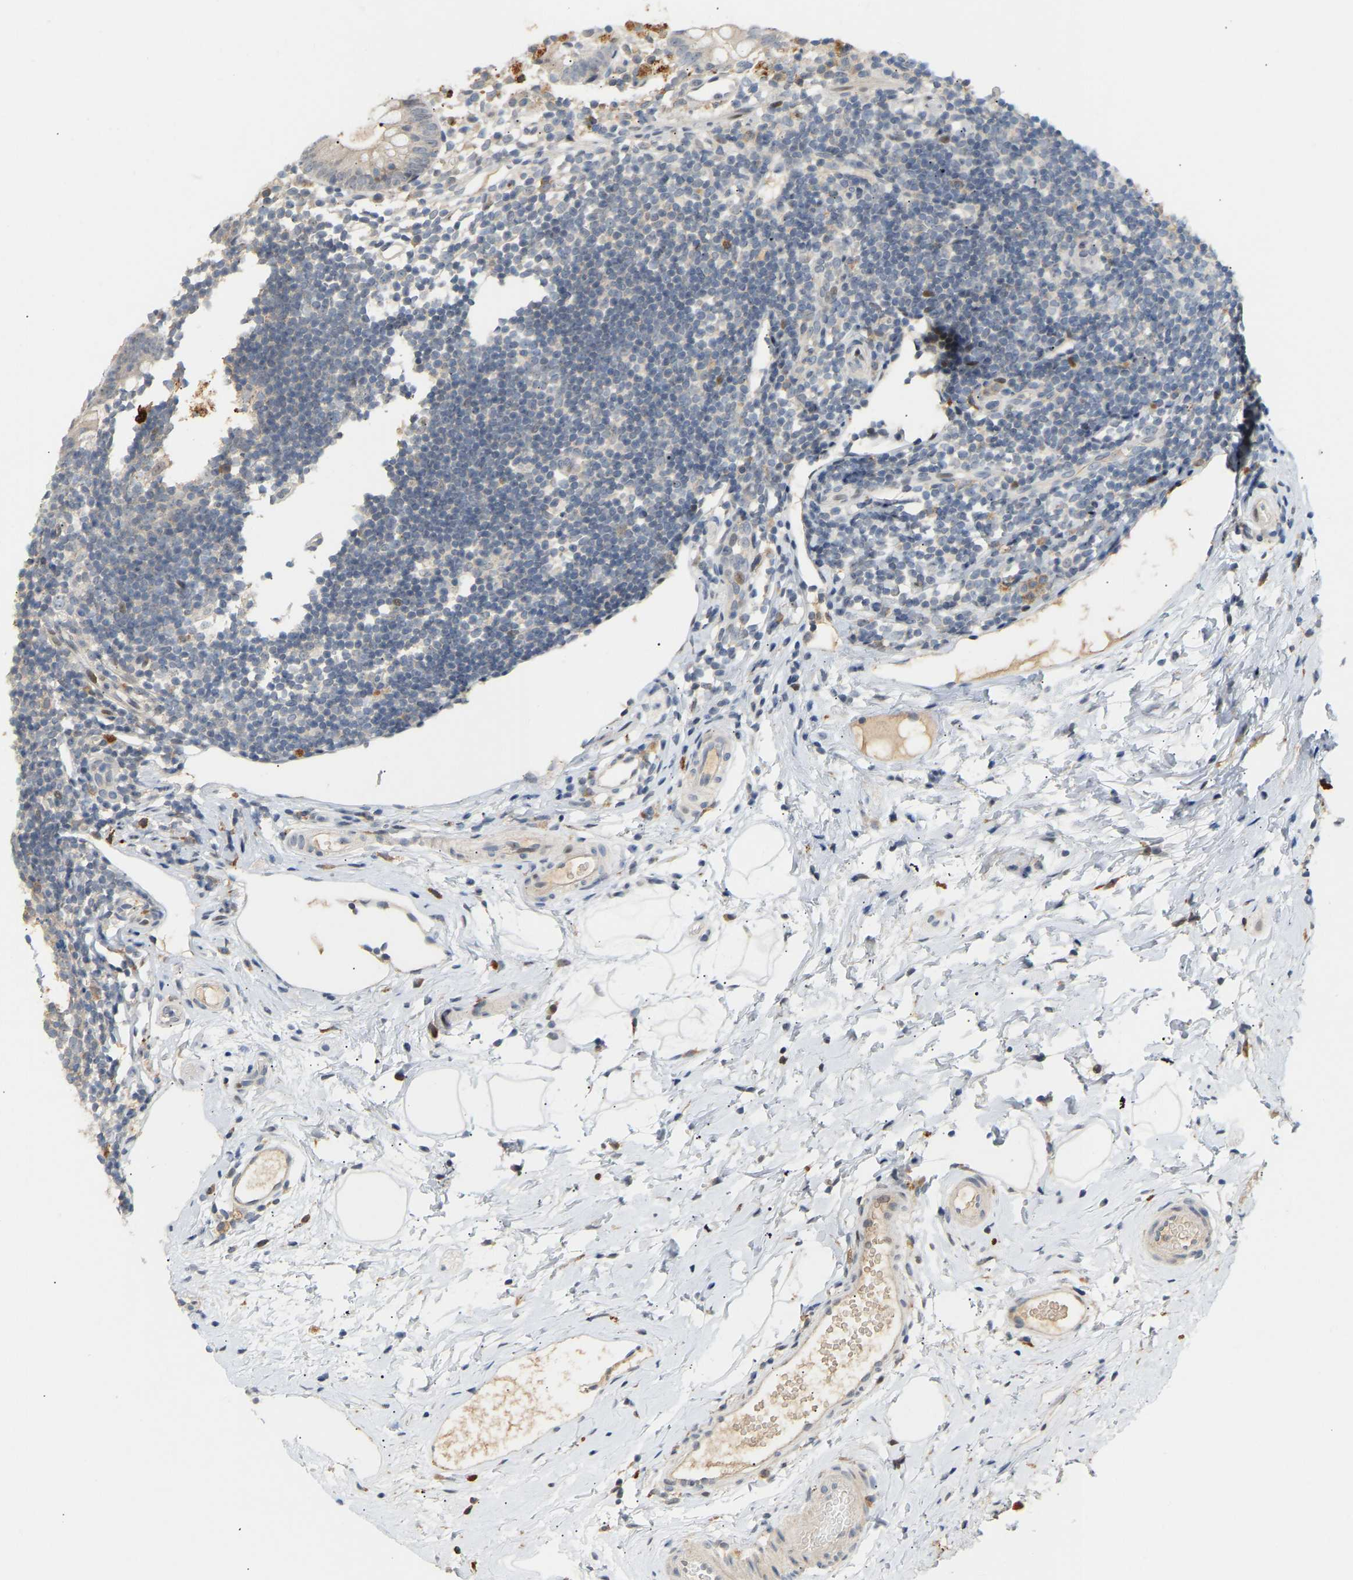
{"staining": {"intensity": "weak", "quantity": "<25%", "location": "cytoplasmic/membranous"}, "tissue": "appendix", "cell_type": "Glandular cells", "image_type": "normal", "snomed": [{"axis": "morphology", "description": "Normal tissue, NOS"}, {"axis": "topography", "description": "Appendix"}], "caption": "The micrograph exhibits no significant positivity in glandular cells of appendix.", "gene": "PTPN4", "patient": {"sex": "female", "age": 20}}